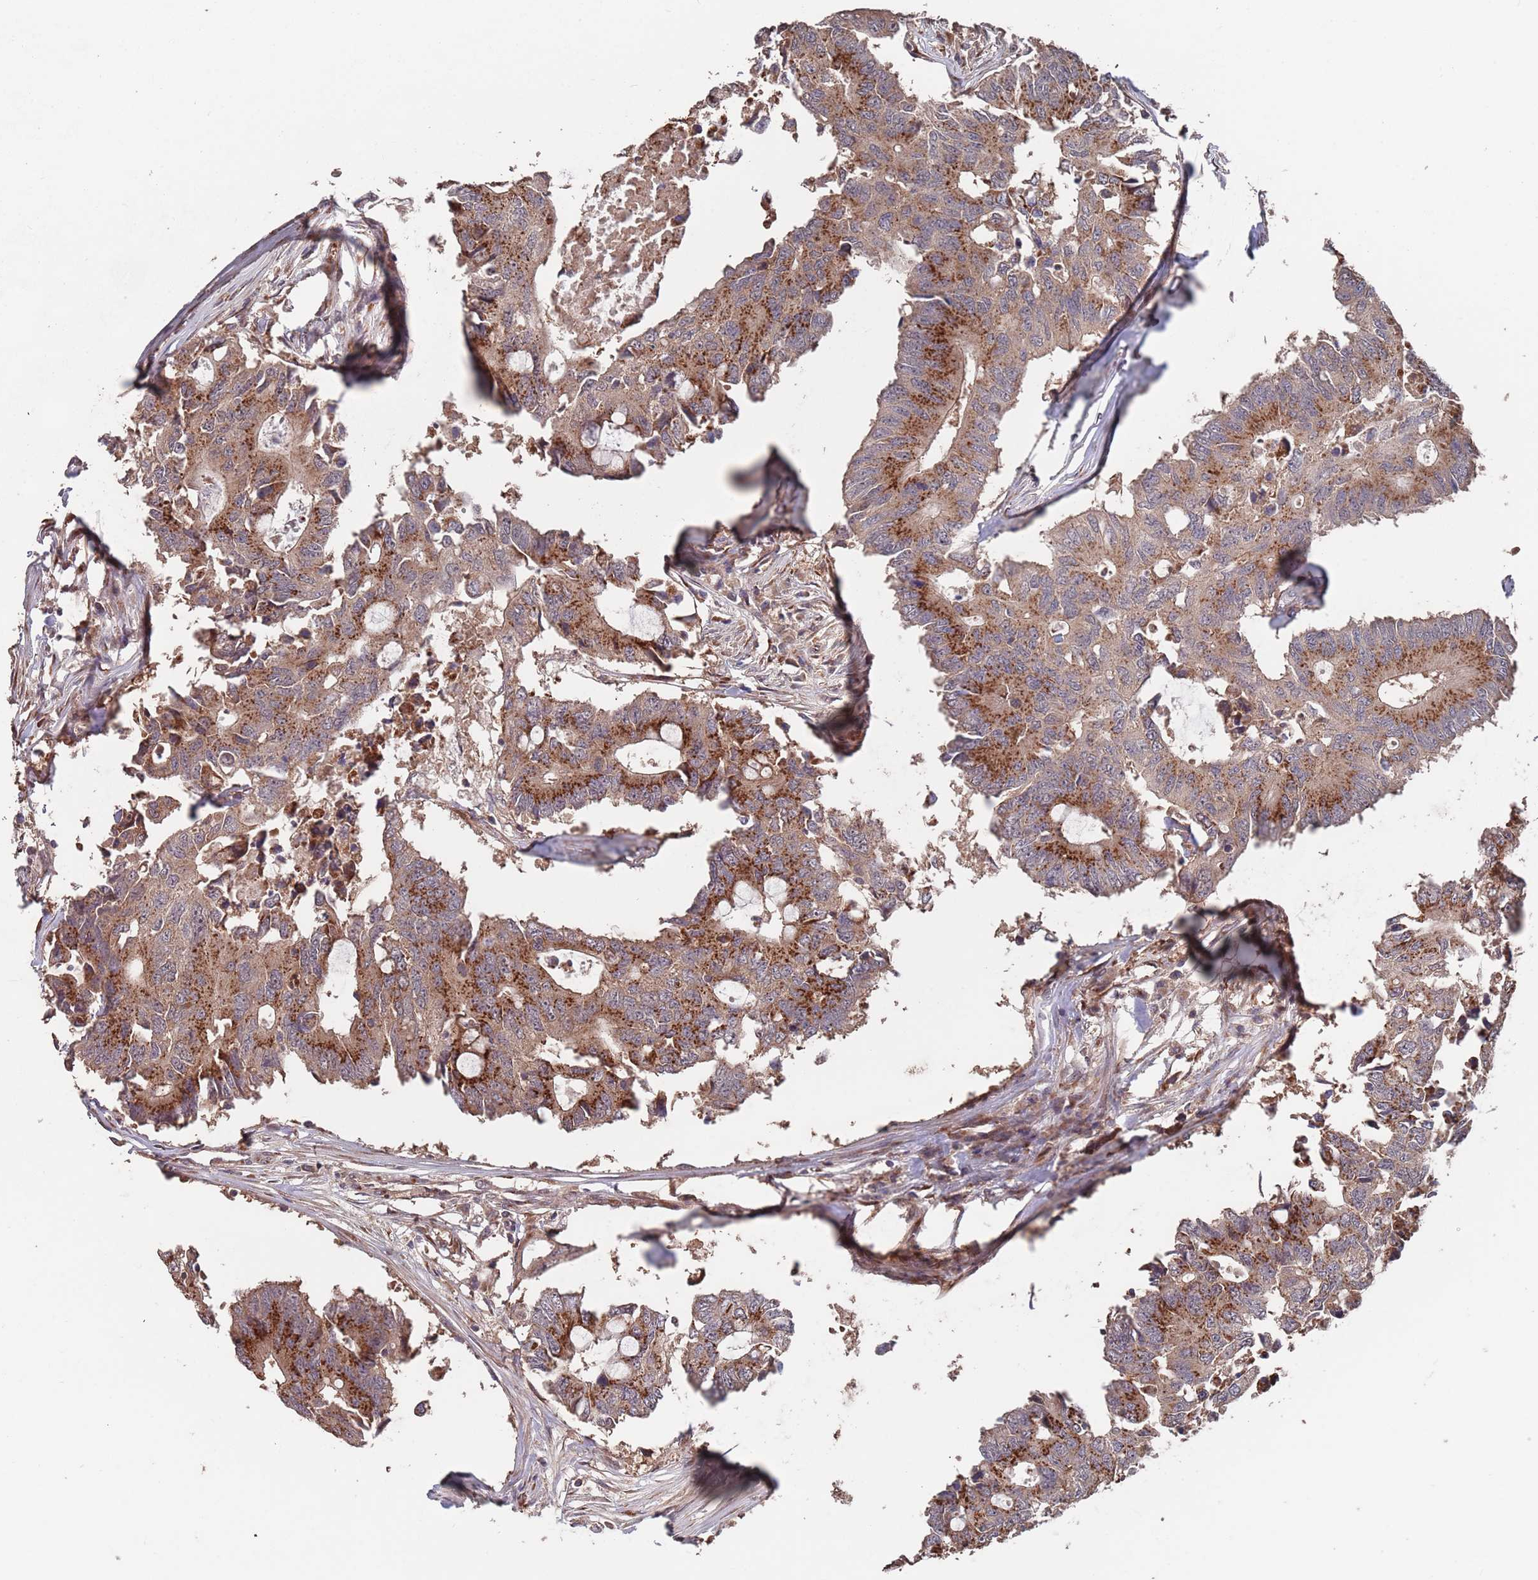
{"staining": {"intensity": "strong", "quantity": ">75%", "location": "cytoplasmic/membranous"}, "tissue": "colorectal cancer", "cell_type": "Tumor cells", "image_type": "cancer", "snomed": [{"axis": "morphology", "description": "Adenocarcinoma, NOS"}, {"axis": "topography", "description": "Colon"}], "caption": "This histopathology image exhibits IHC staining of human adenocarcinoma (colorectal), with high strong cytoplasmic/membranous staining in about >75% of tumor cells.", "gene": "UNC45A", "patient": {"sex": "male", "age": 71}}